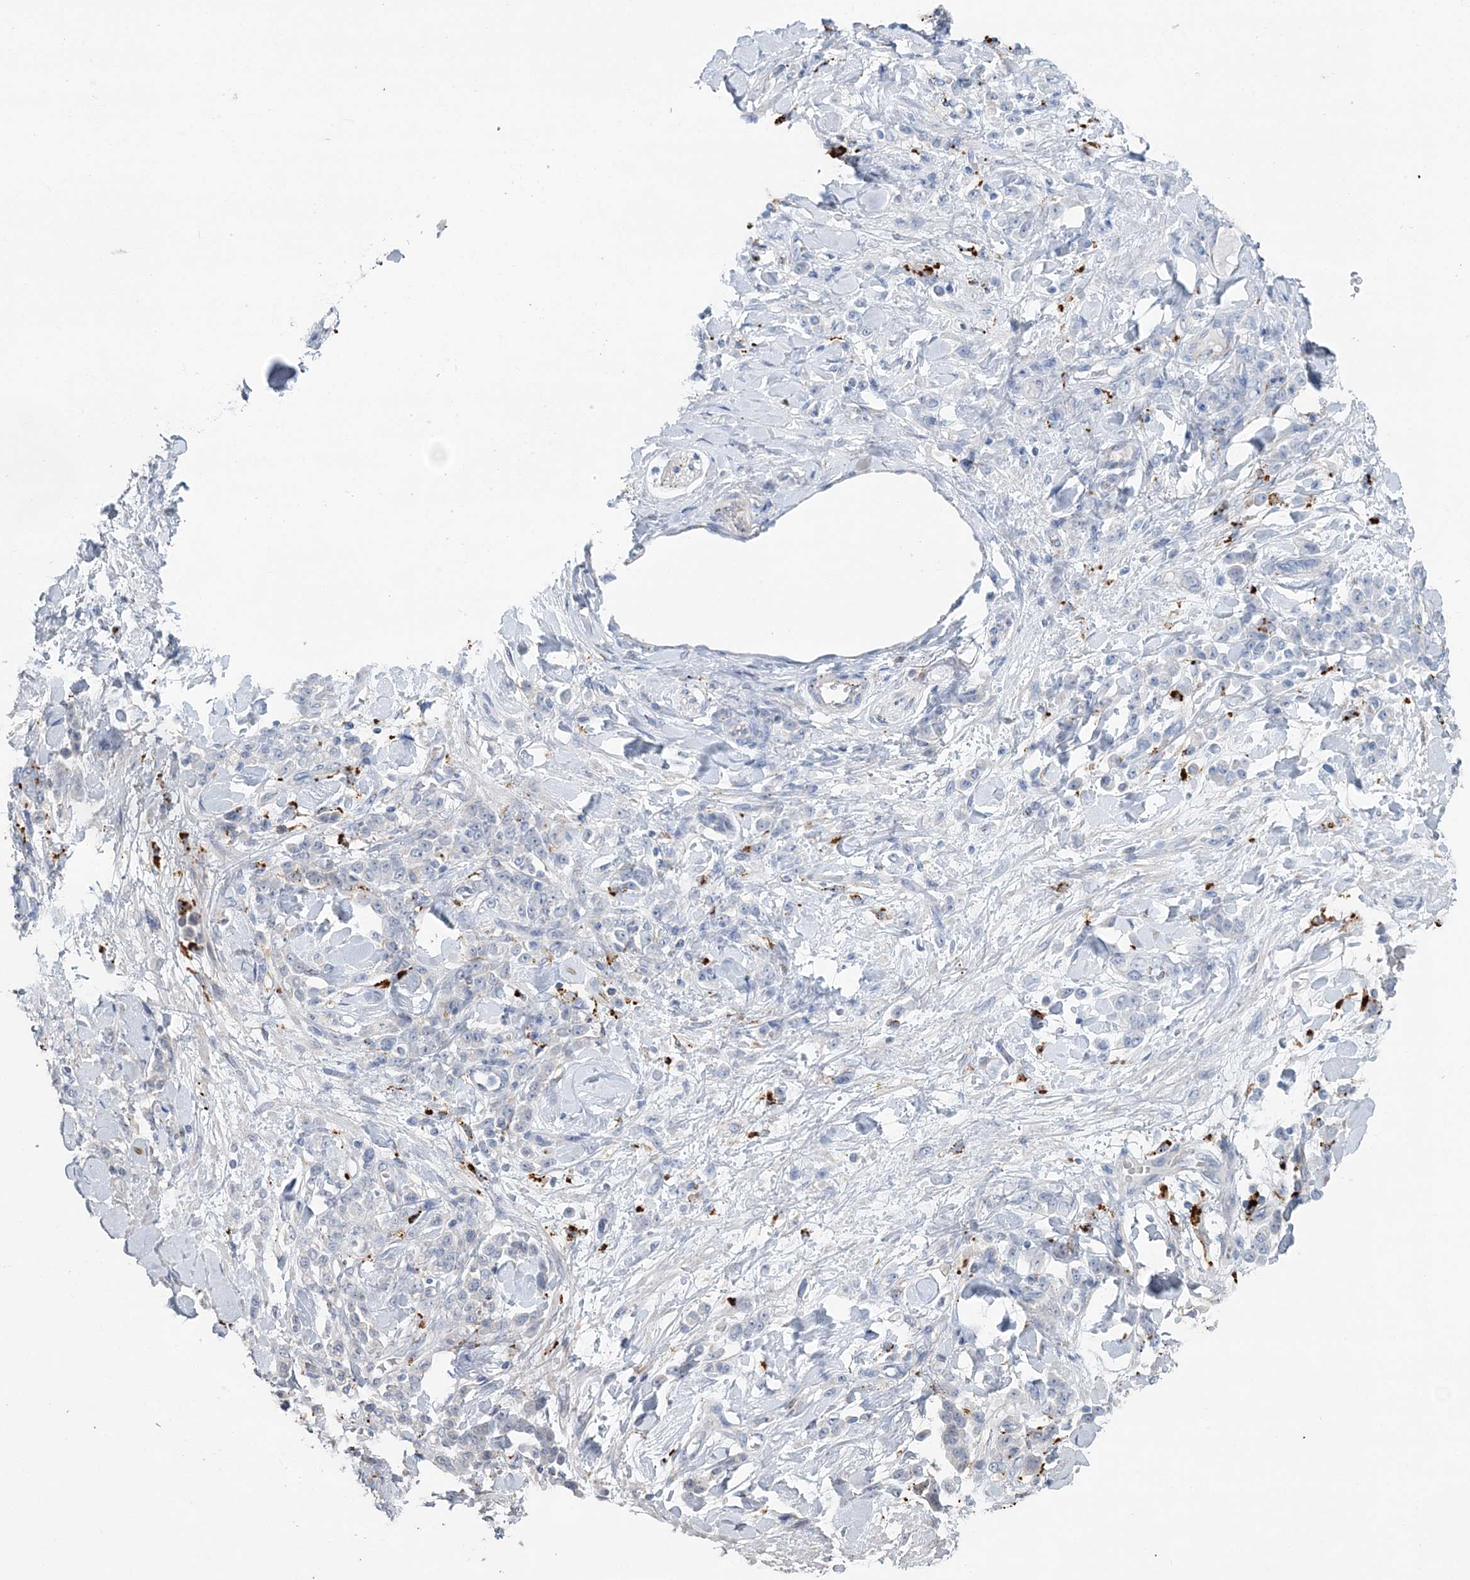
{"staining": {"intensity": "negative", "quantity": "none", "location": "none"}, "tissue": "stomach cancer", "cell_type": "Tumor cells", "image_type": "cancer", "snomed": [{"axis": "morphology", "description": "Normal tissue, NOS"}, {"axis": "morphology", "description": "Adenocarcinoma, NOS"}, {"axis": "topography", "description": "Stomach"}], "caption": "Stomach adenocarcinoma was stained to show a protein in brown. There is no significant positivity in tumor cells.", "gene": "TPP1", "patient": {"sex": "male", "age": 82}}